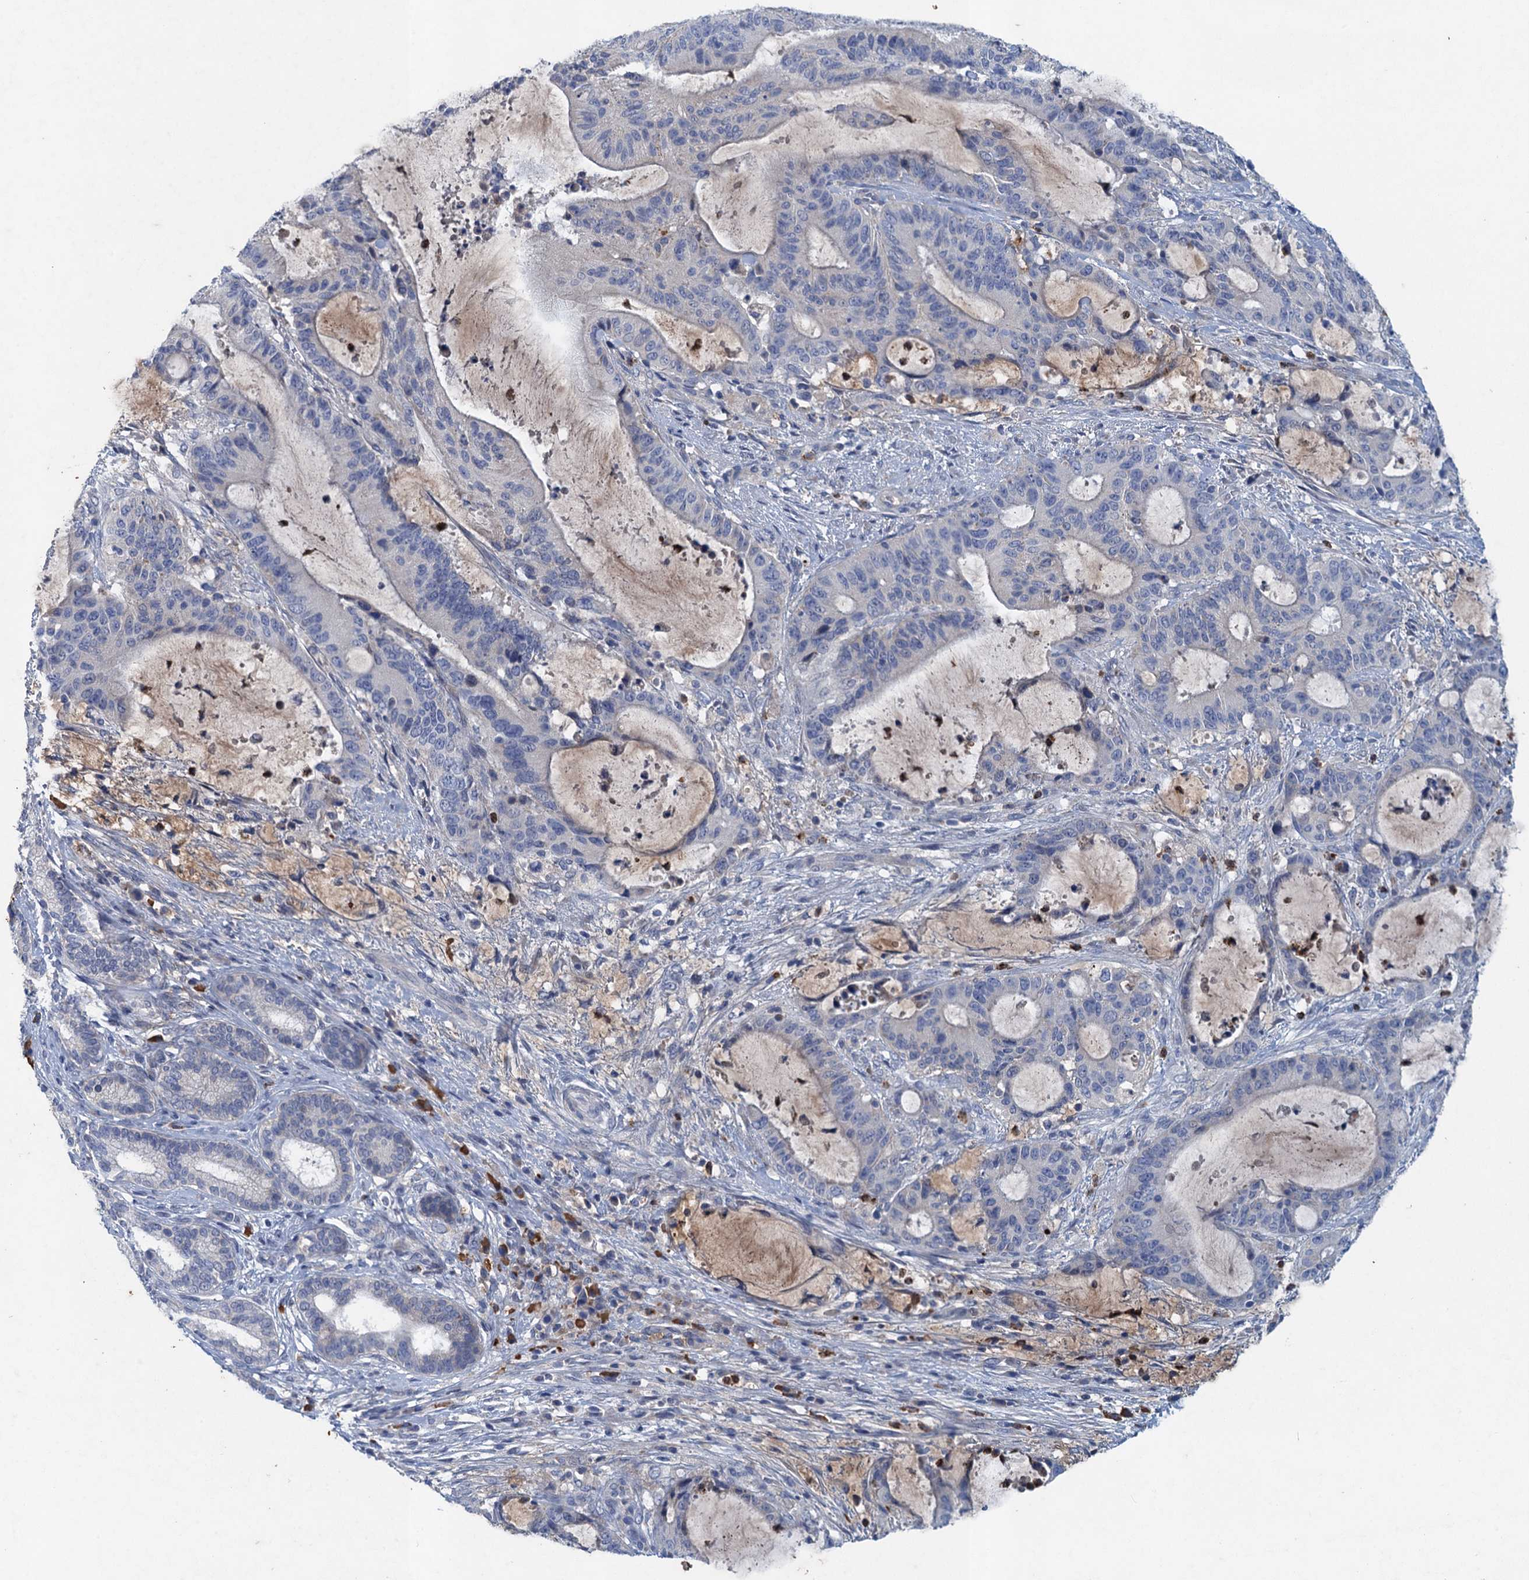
{"staining": {"intensity": "negative", "quantity": "none", "location": "none"}, "tissue": "liver cancer", "cell_type": "Tumor cells", "image_type": "cancer", "snomed": [{"axis": "morphology", "description": "Normal tissue, NOS"}, {"axis": "morphology", "description": "Cholangiocarcinoma"}, {"axis": "topography", "description": "Liver"}, {"axis": "topography", "description": "Peripheral nerve tissue"}], "caption": "Micrograph shows no significant protein staining in tumor cells of liver cholangiocarcinoma. (Brightfield microscopy of DAB immunohistochemistry (IHC) at high magnification).", "gene": "TPCN1", "patient": {"sex": "female", "age": 73}}